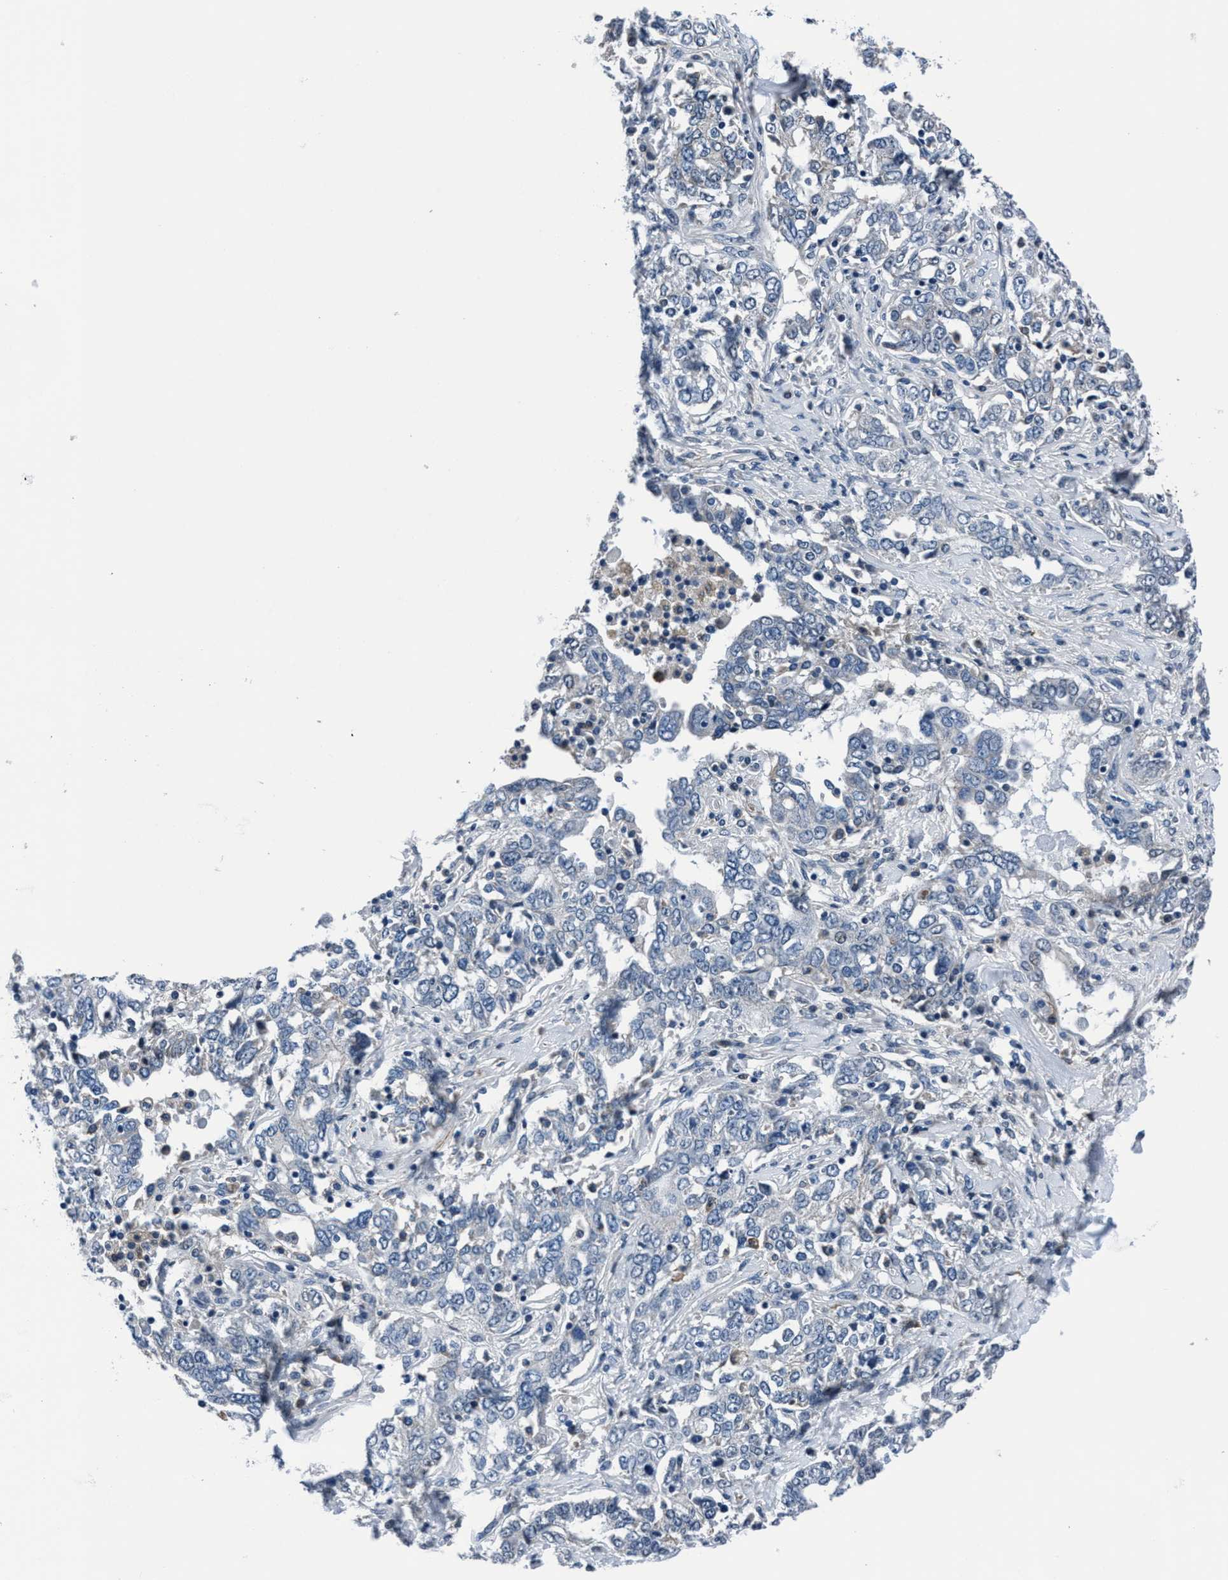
{"staining": {"intensity": "negative", "quantity": "none", "location": "none"}, "tissue": "ovarian cancer", "cell_type": "Tumor cells", "image_type": "cancer", "snomed": [{"axis": "morphology", "description": "Cystadenocarcinoma, mucinous, NOS"}, {"axis": "topography", "description": "Ovary"}], "caption": "Immunohistochemical staining of human ovarian mucinous cystadenocarcinoma exhibits no significant positivity in tumor cells.", "gene": "TMEM94", "patient": {"sex": "female", "age": 73}}